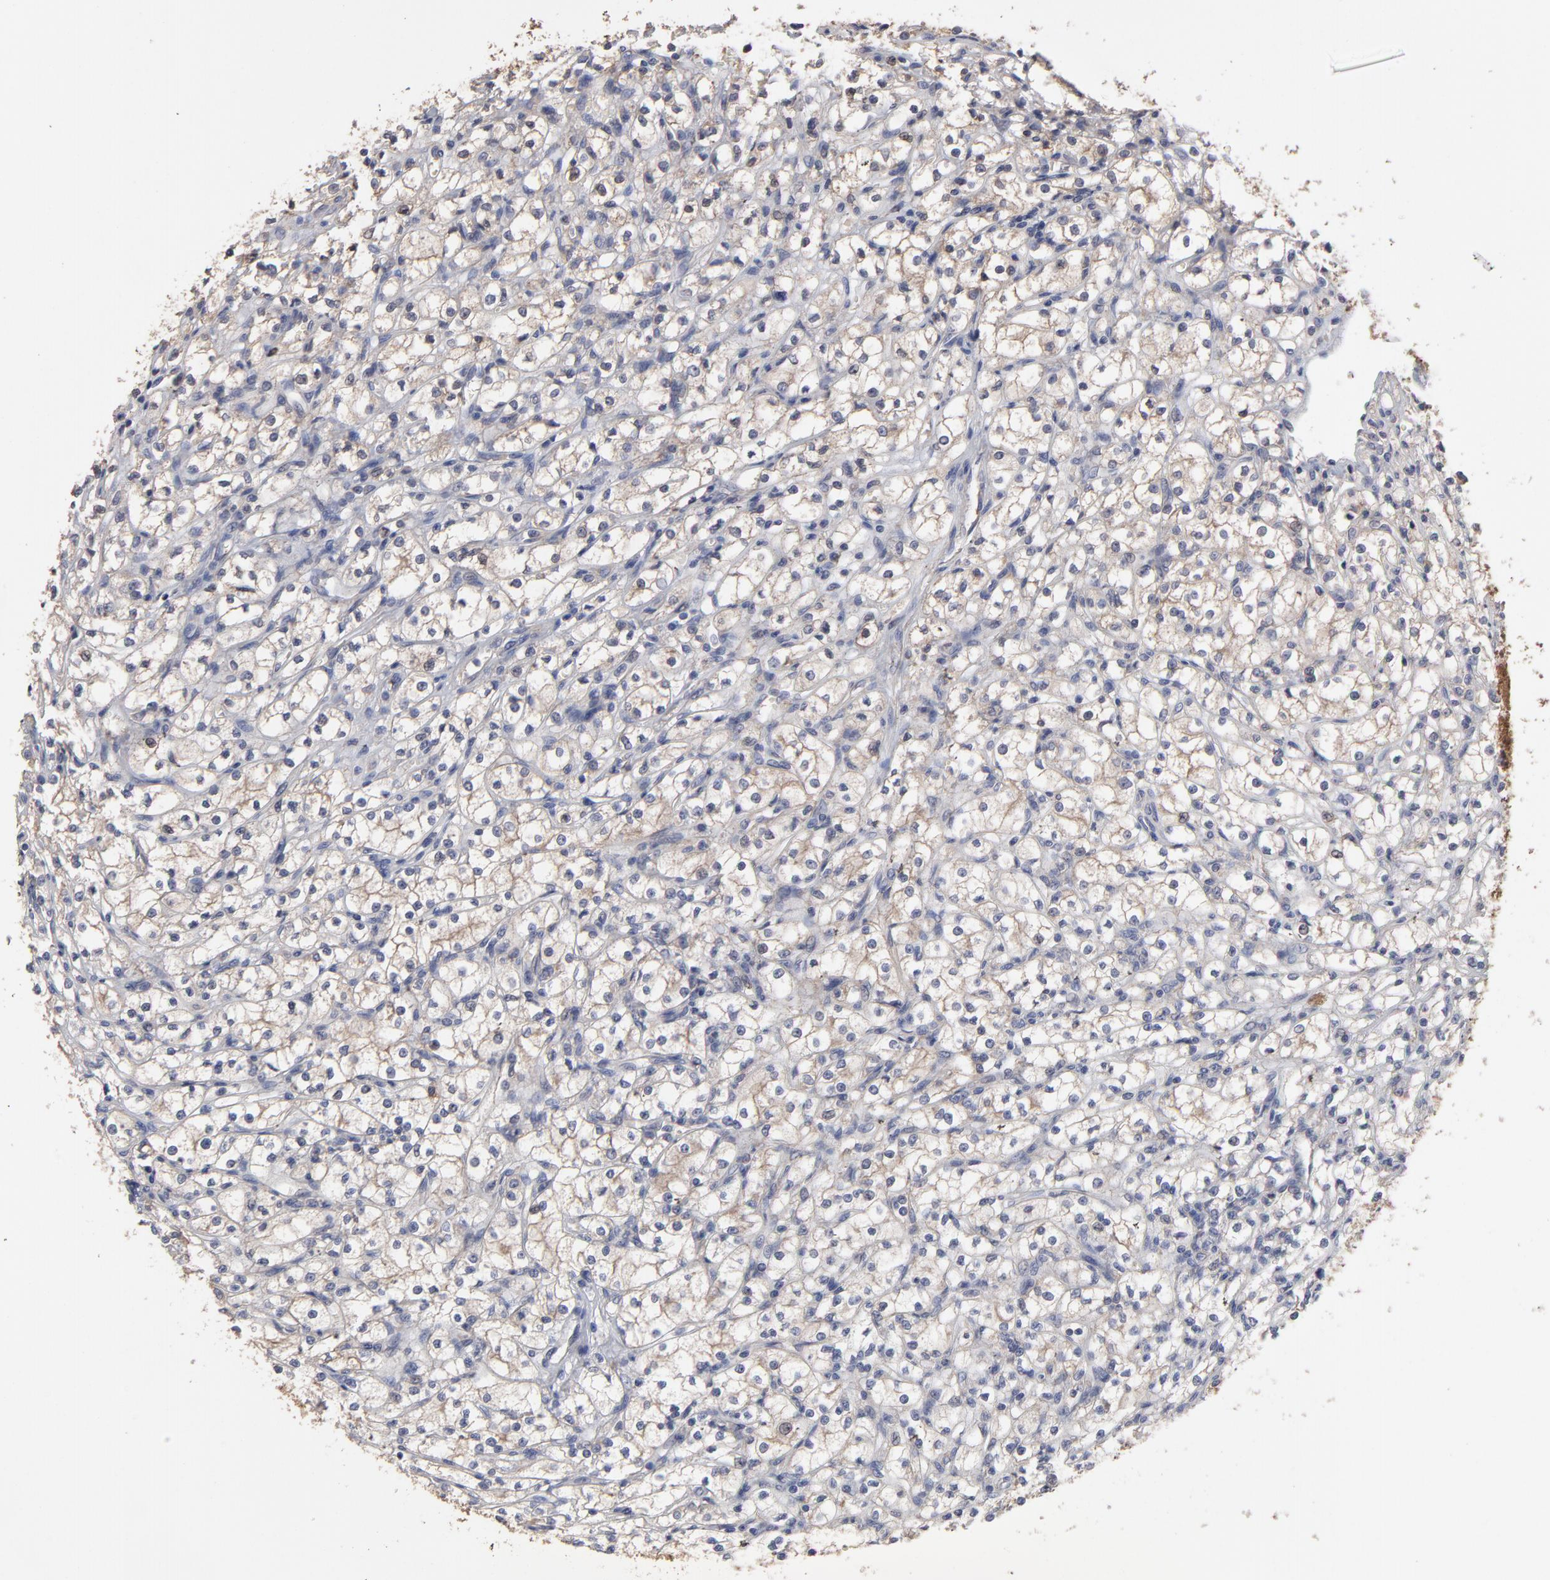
{"staining": {"intensity": "weak", "quantity": "25%-75%", "location": "cytoplasmic/membranous"}, "tissue": "renal cancer", "cell_type": "Tumor cells", "image_type": "cancer", "snomed": [{"axis": "morphology", "description": "Adenocarcinoma, NOS"}, {"axis": "topography", "description": "Kidney"}], "caption": "An immunohistochemistry (IHC) histopathology image of neoplastic tissue is shown. Protein staining in brown shows weak cytoplasmic/membranous positivity in adenocarcinoma (renal) within tumor cells. (Brightfield microscopy of DAB IHC at high magnification).", "gene": "TANGO2", "patient": {"sex": "male", "age": 61}}